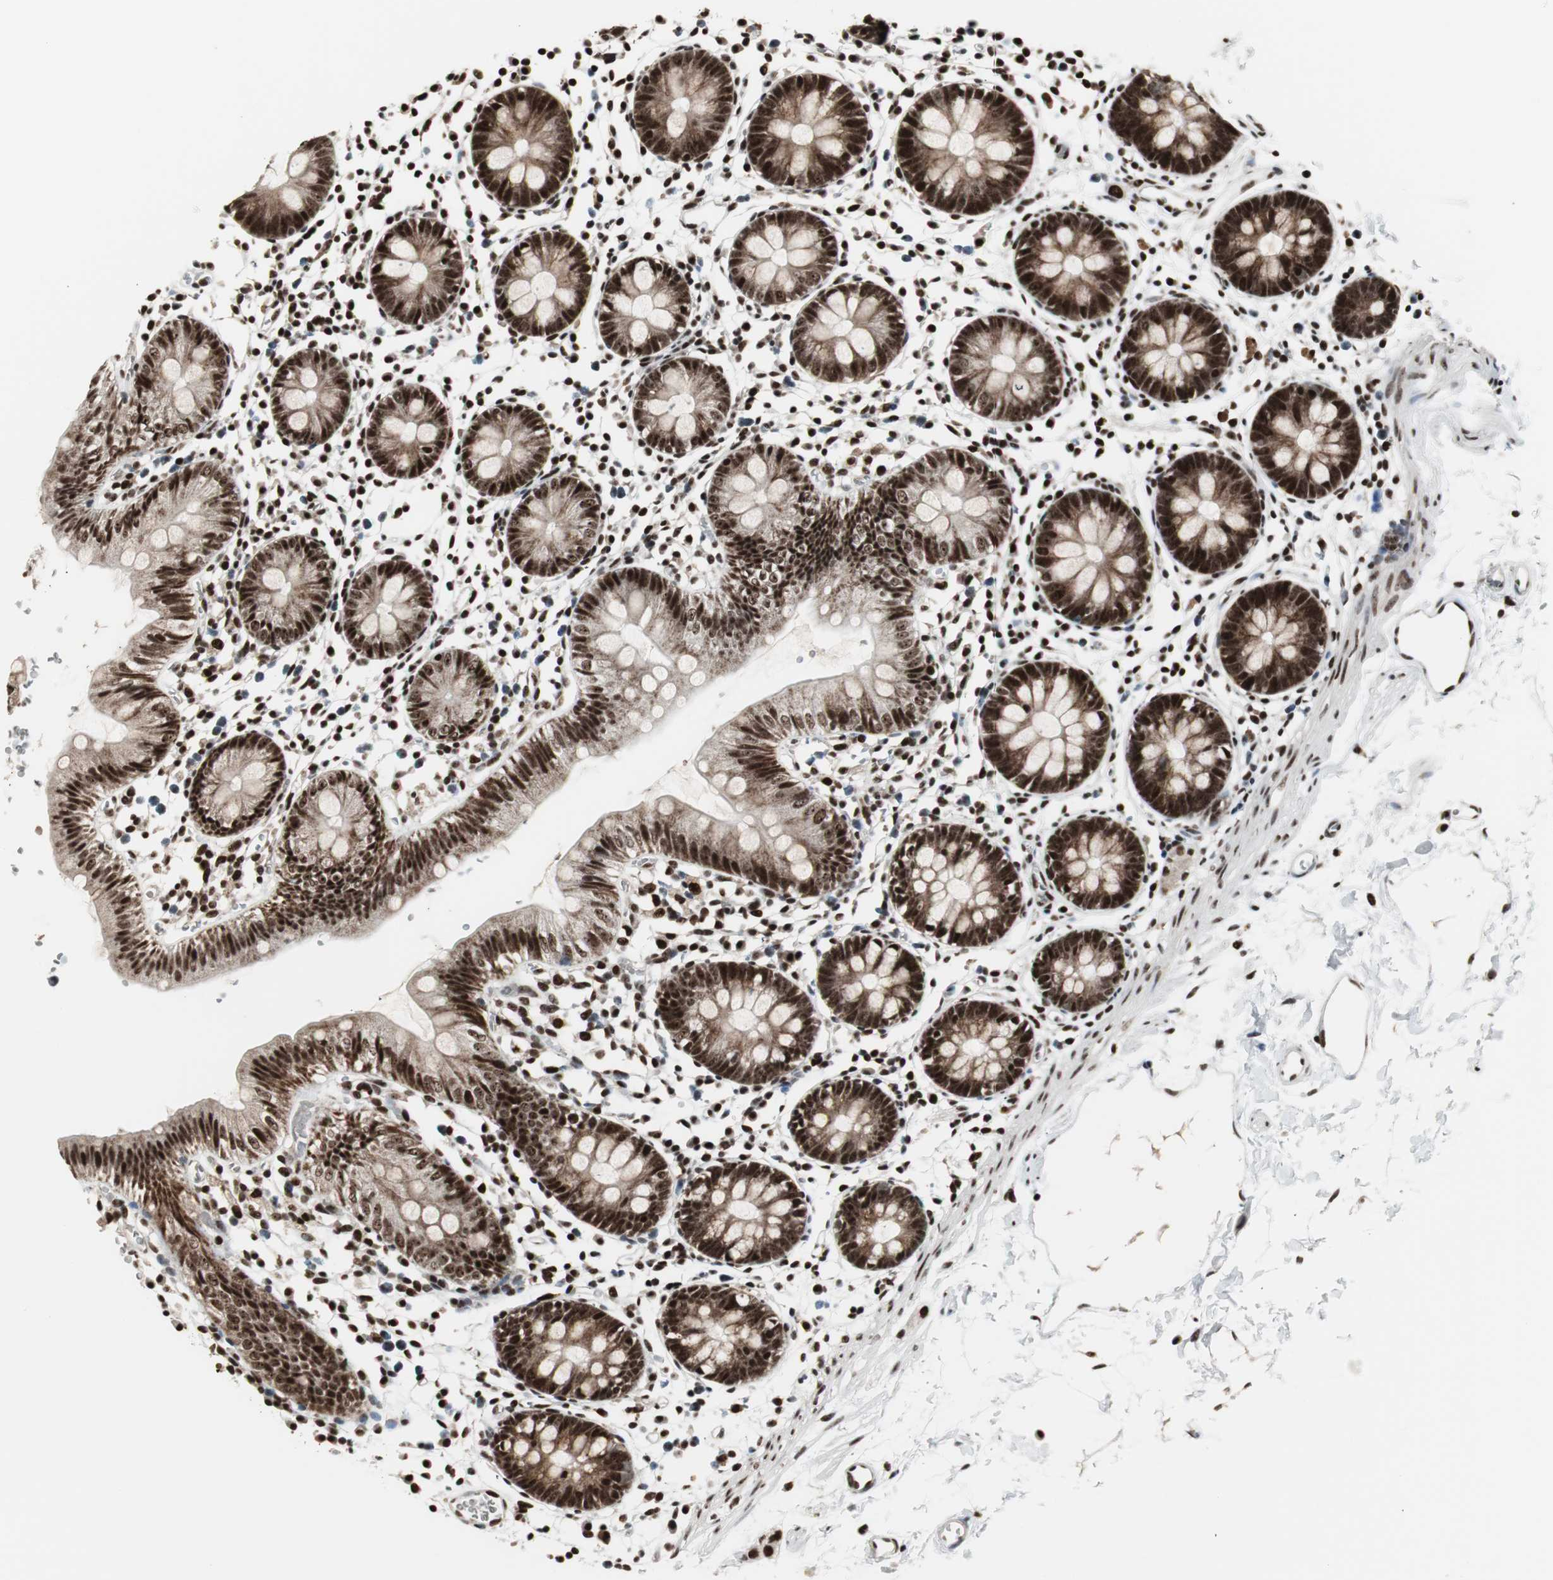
{"staining": {"intensity": "moderate", "quantity": ">75%", "location": "nuclear"}, "tissue": "colon", "cell_type": "Endothelial cells", "image_type": "normal", "snomed": [{"axis": "morphology", "description": "Normal tissue, NOS"}, {"axis": "topography", "description": "Colon"}], "caption": "Moderate nuclear protein expression is appreciated in about >75% of endothelial cells in colon. (DAB IHC, brown staining for protein, blue staining for nuclei).", "gene": "PARN", "patient": {"sex": "male", "age": 14}}